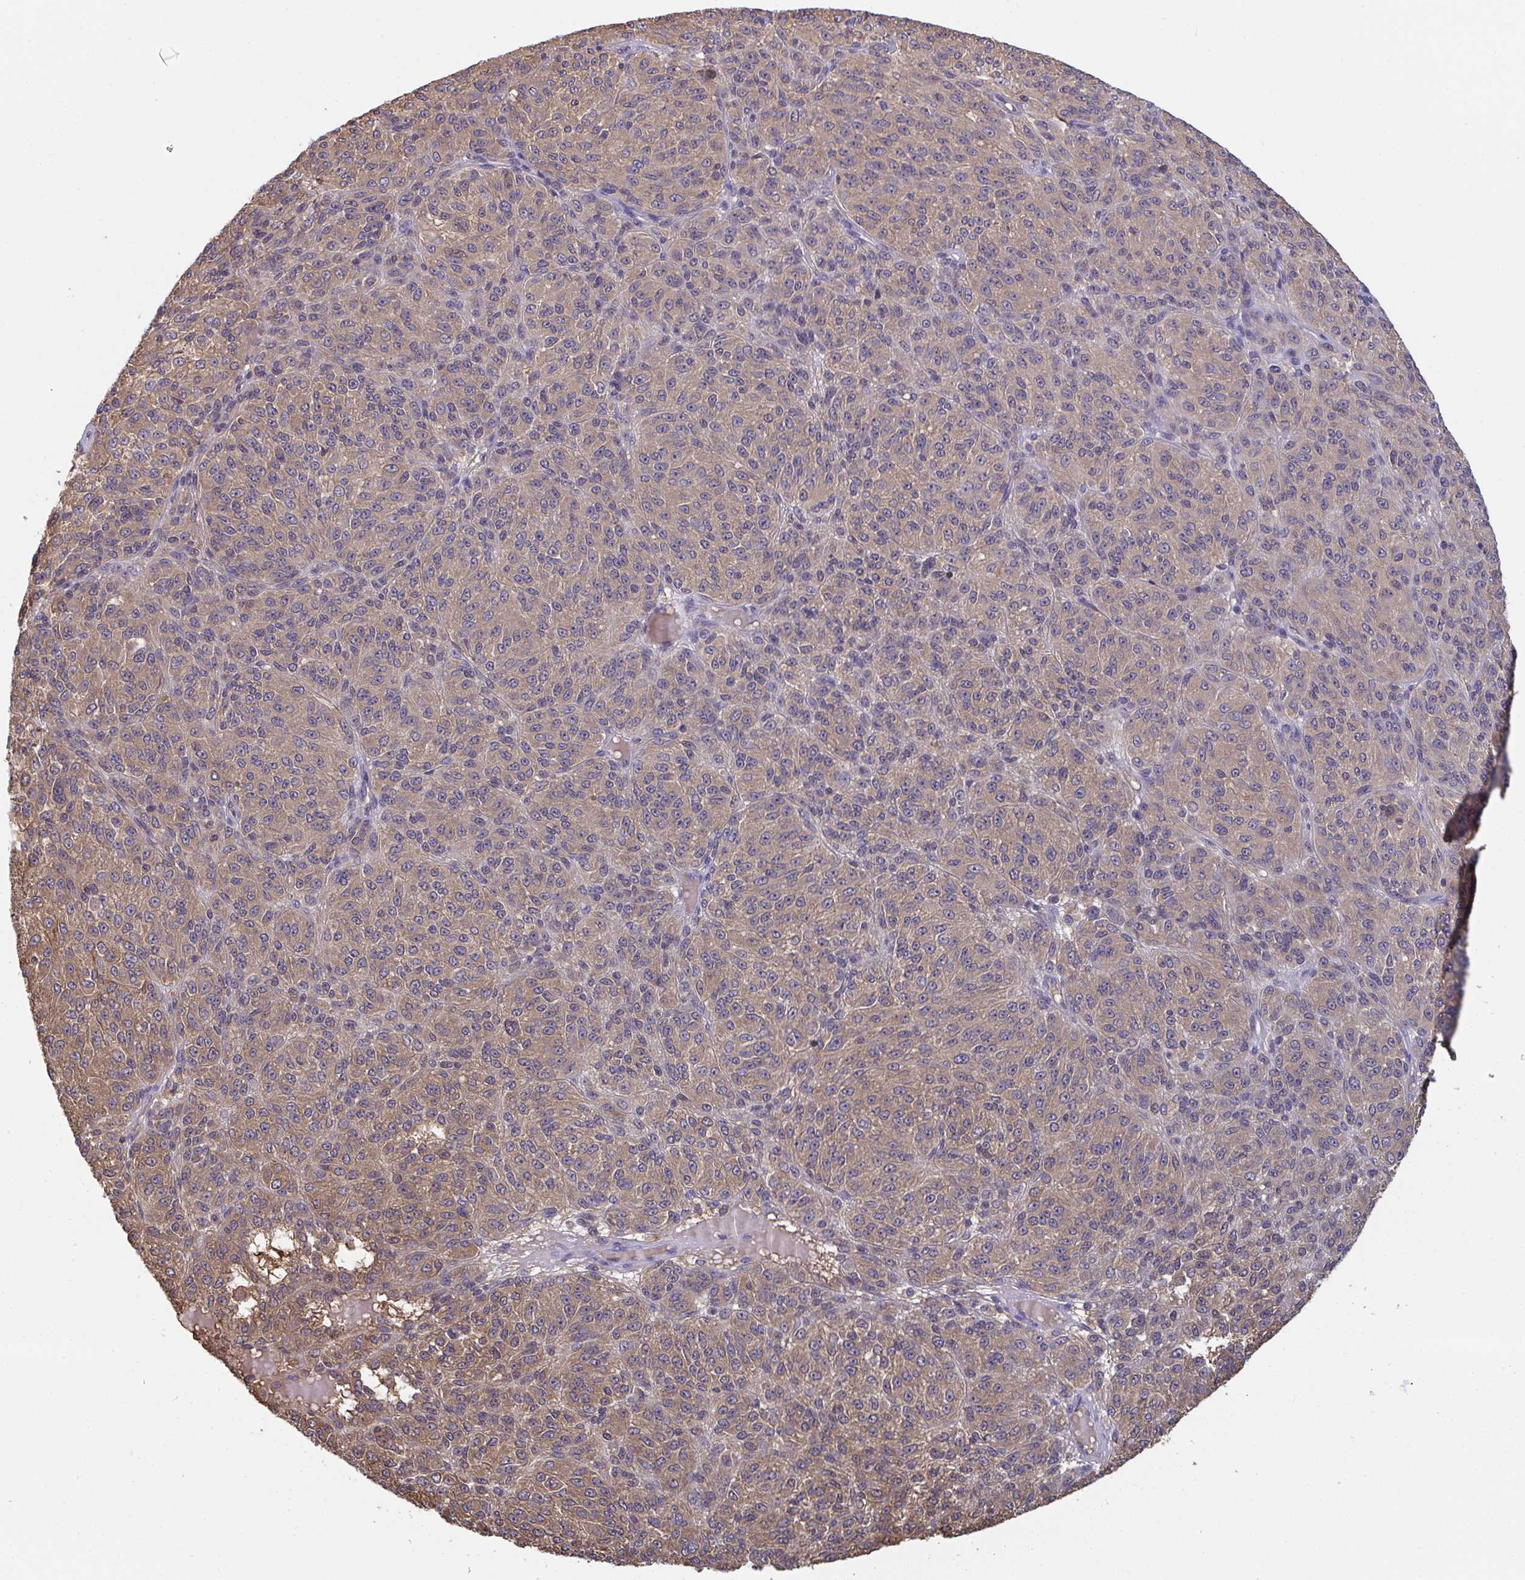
{"staining": {"intensity": "moderate", "quantity": "25%-75%", "location": "cytoplasmic/membranous"}, "tissue": "melanoma", "cell_type": "Tumor cells", "image_type": "cancer", "snomed": [{"axis": "morphology", "description": "Malignant melanoma, Metastatic site"}, {"axis": "topography", "description": "Brain"}], "caption": "Immunohistochemical staining of malignant melanoma (metastatic site) reveals medium levels of moderate cytoplasmic/membranous staining in about 25%-75% of tumor cells.", "gene": "TTC9C", "patient": {"sex": "female", "age": 56}}